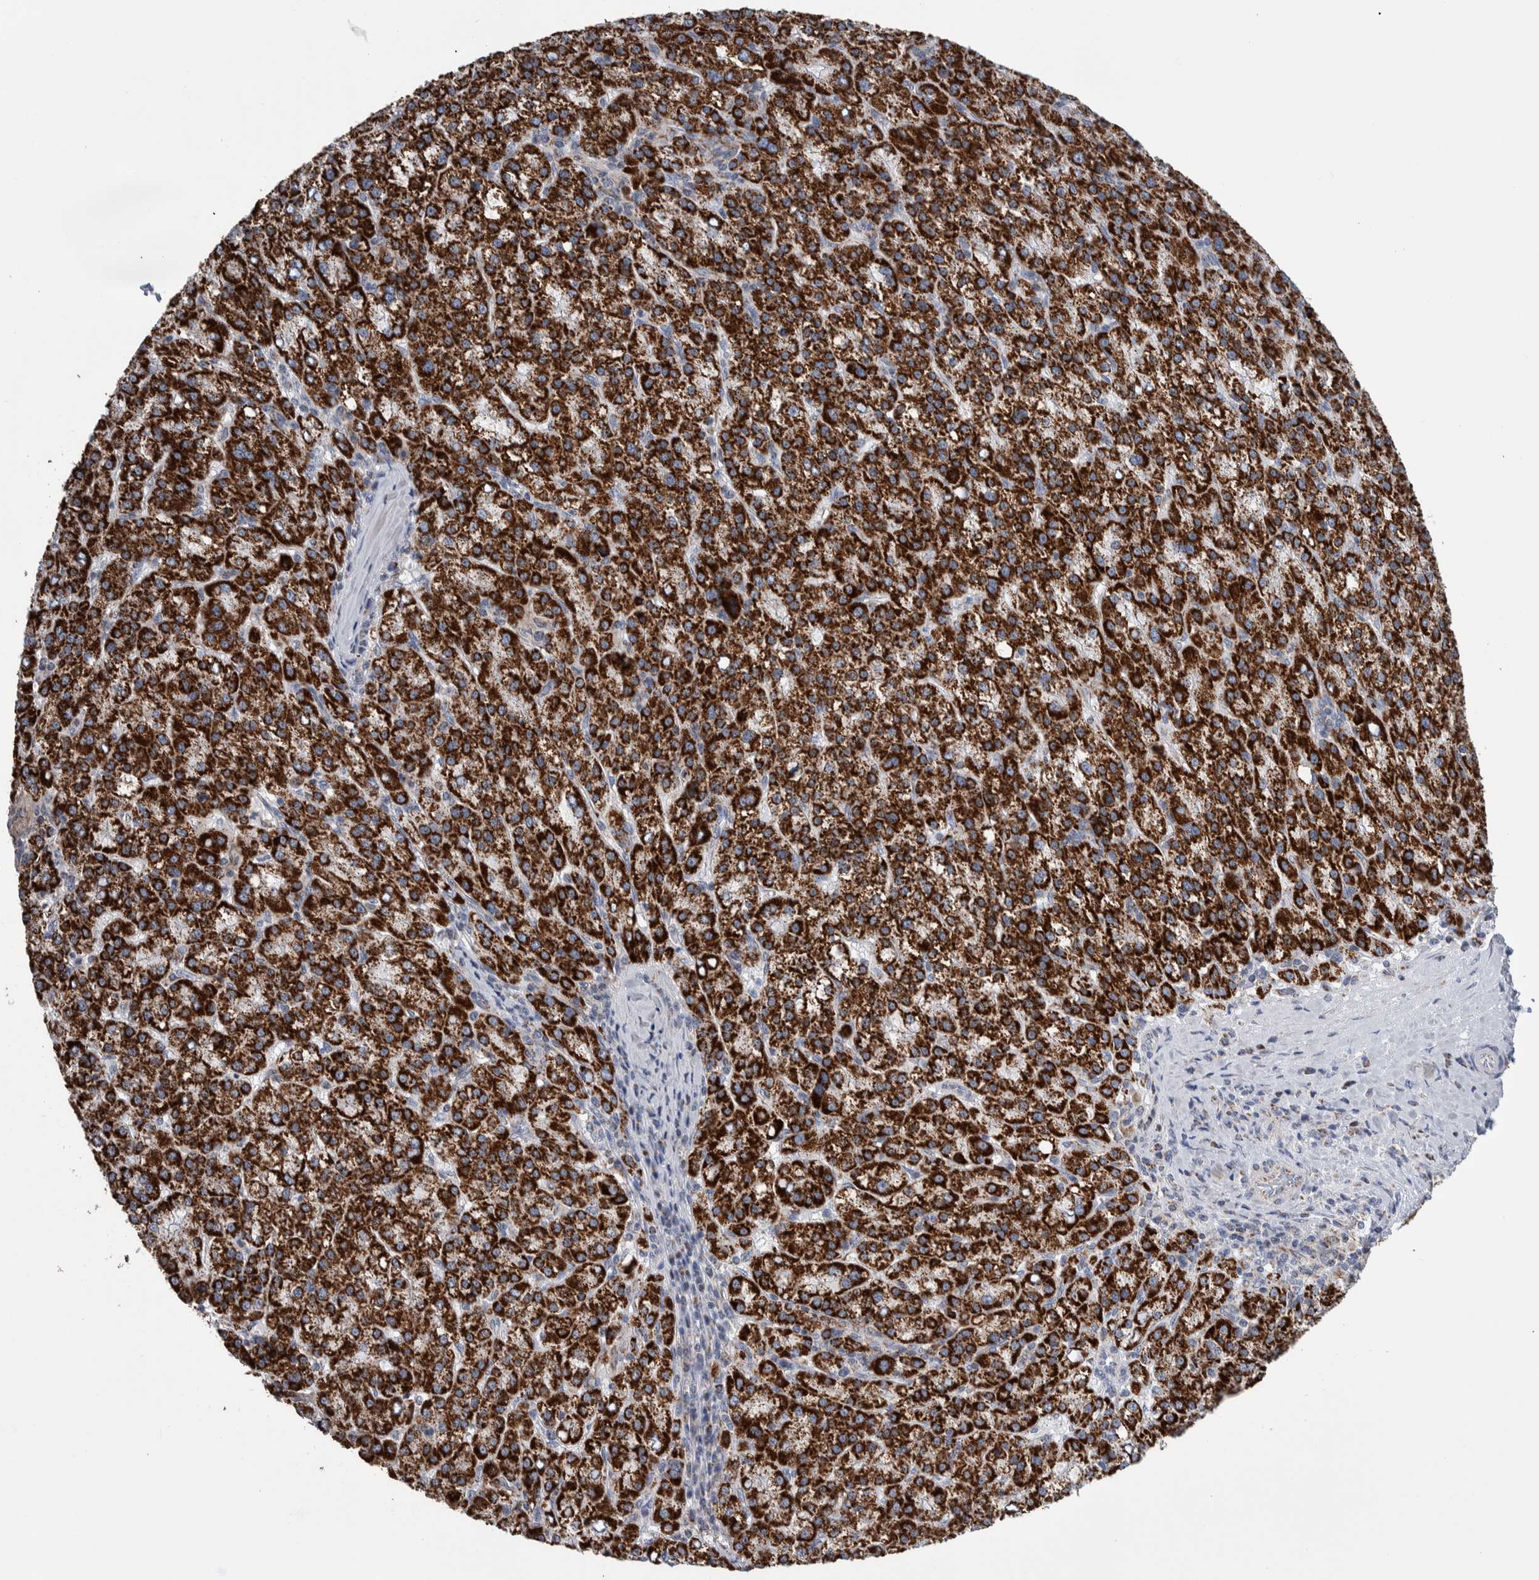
{"staining": {"intensity": "strong", "quantity": ">75%", "location": "cytoplasmic/membranous"}, "tissue": "liver cancer", "cell_type": "Tumor cells", "image_type": "cancer", "snomed": [{"axis": "morphology", "description": "Carcinoma, Hepatocellular, NOS"}, {"axis": "topography", "description": "Liver"}], "caption": "High-magnification brightfield microscopy of hepatocellular carcinoma (liver) stained with DAB (3,3'-diaminobenzidine) (brown) and counterstained with hematoxylin (blue). tumor cells exhibit strong cytoplasmic/membranous positivity is present in approximately>75% of cells. The protein is stained brown, and the nuclei are stained in blue (DAB IHC with brightfield microscopy, high magnification).", "gene": "ETFA", "patient": {"sex": "female", "age": 58}}